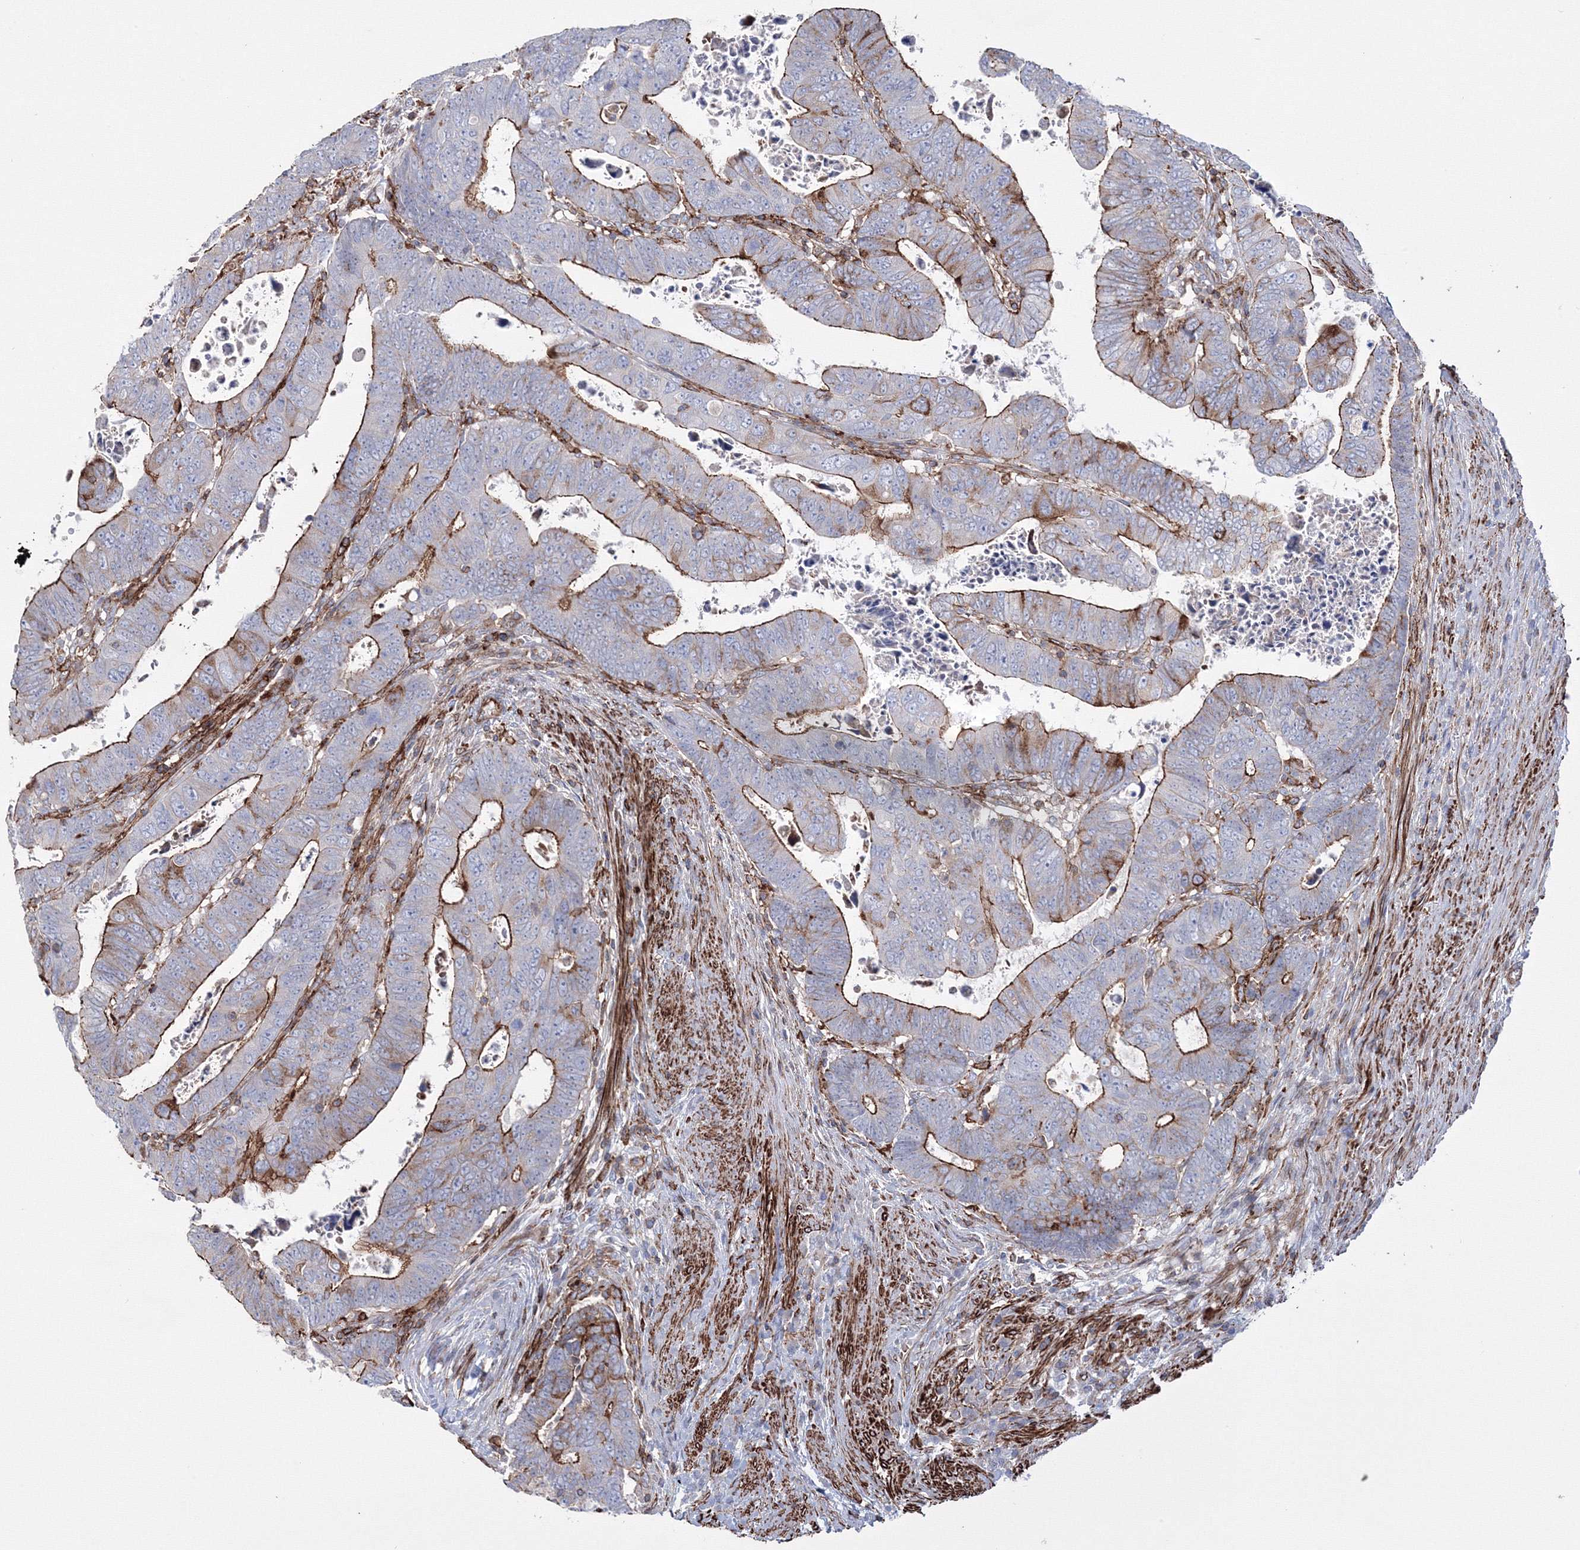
{"staining": {"intensity": "strong", "quantity": "25%-75%", "location": "cytoplasmic/membranous"}, "tissue": "colorectal cancer", "cell_type": "Tumor cells", "image_type": "cancer", "snomed": [{"axis": "morphology", "description": "Normal tissue, NOS"}, {"axis": "morphology", "description": "Adenocarcinoma, NOS"}, {"axis": "topography", "description": "Rectum"}], "caption": "IHC (DAB) staining of human colorectal cancer (adenocarcinoma) reveals strong cytoplasmic/membranous protein expression in approximately 25%-75% of tumor cells. (DAB (3,3'-diaminobenzidine) IHC, brown staining for protein, blue staining for nuclei).", "gene": "GPR82", "patient": {"sex": "female", "age": 65}}